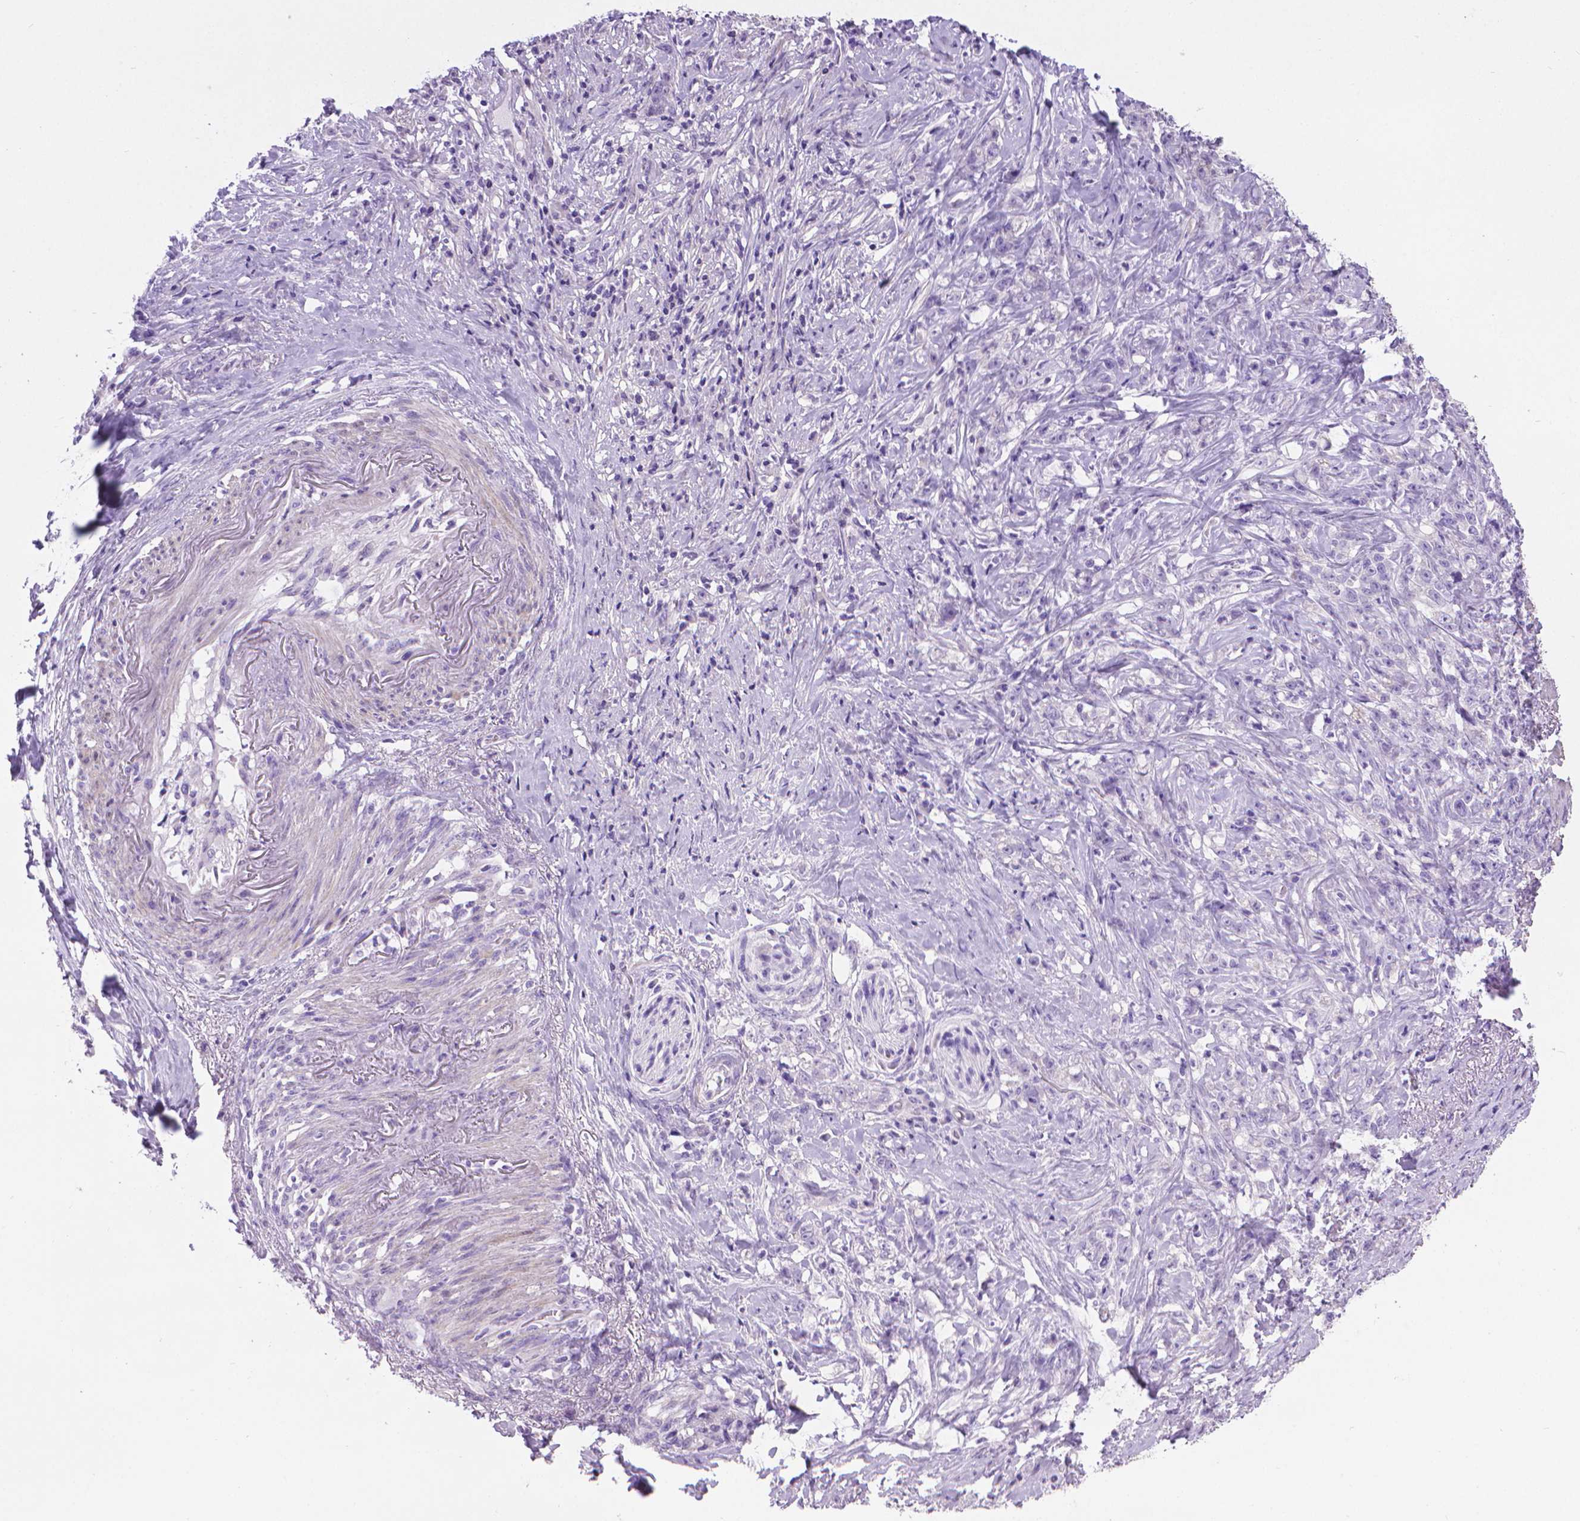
{"staining": {"intensity": "negative", "quantity": "none", "location": "none"}, "tissue": "stomach cancer", "cell_type": "Tumor cells", "image_type": "cancer", "snomed": [{"axis": "morphology", "description": "Adenocarcinoma, NOS"}, {"axis": "topography", "description": "Stomach, lower"}], "caption": "IHC of adenocarcinoma (stomach) reveals no positivity in tumor cells. (Immunohistochemistry (ihc), brightfield microscopy, high magnification).", "gene": "PNMA2", "patient": {"sex": "male", "age": 88}}